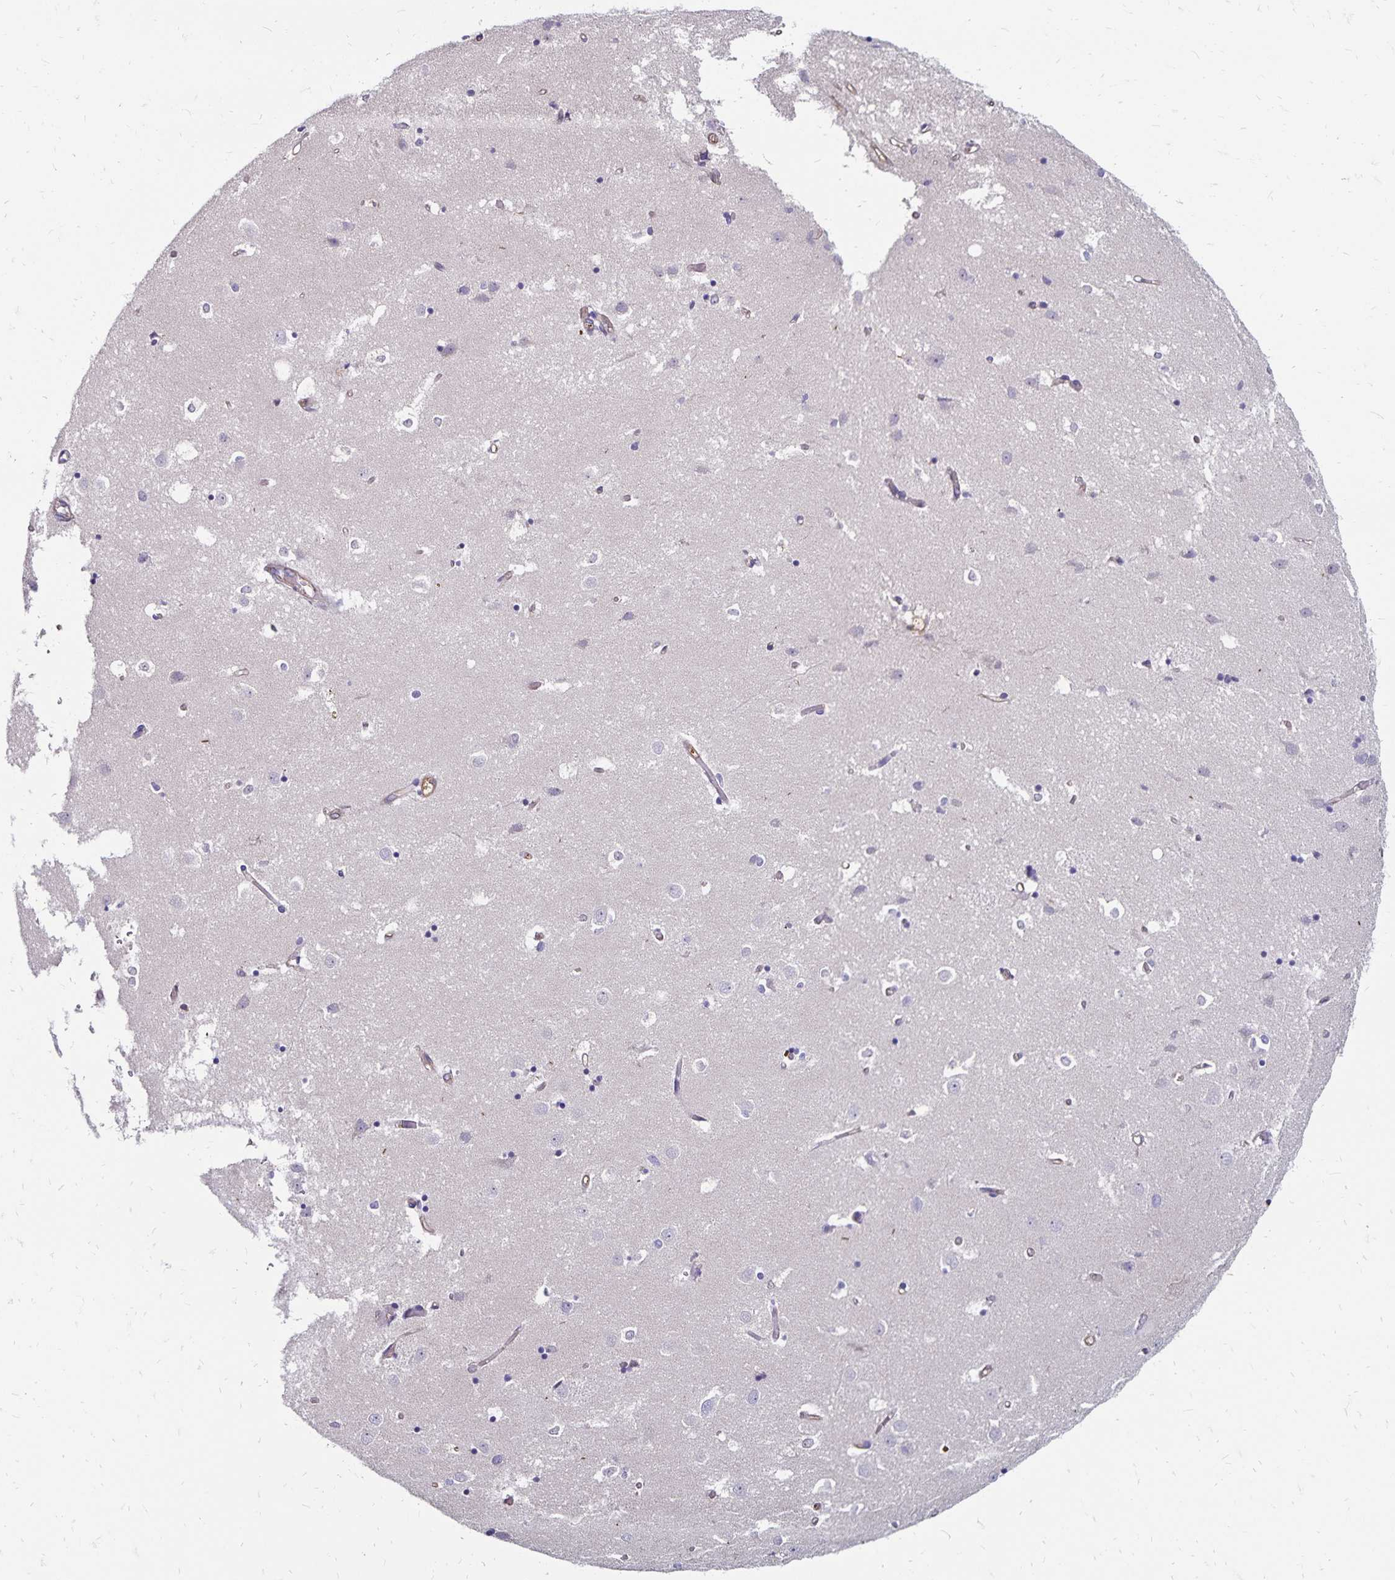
{"staining": {"intensity": "negative", "quantity": "none", "location": "none"}, "tissue": "caudate", "cell_type": "Glial cells", "image_type": "normal", "snomed": [{"axis": "morphology", "description": "Normal tissue, NOS"}, {"axis": "topography", "description": "Lateral ventricle wall"}], "caption": "Immunohistochemical staining of unremarkable caudate displays no significant expression in glial cells.", "gene": "RPRML", "patient": {"sex": "male", "age": 54}}